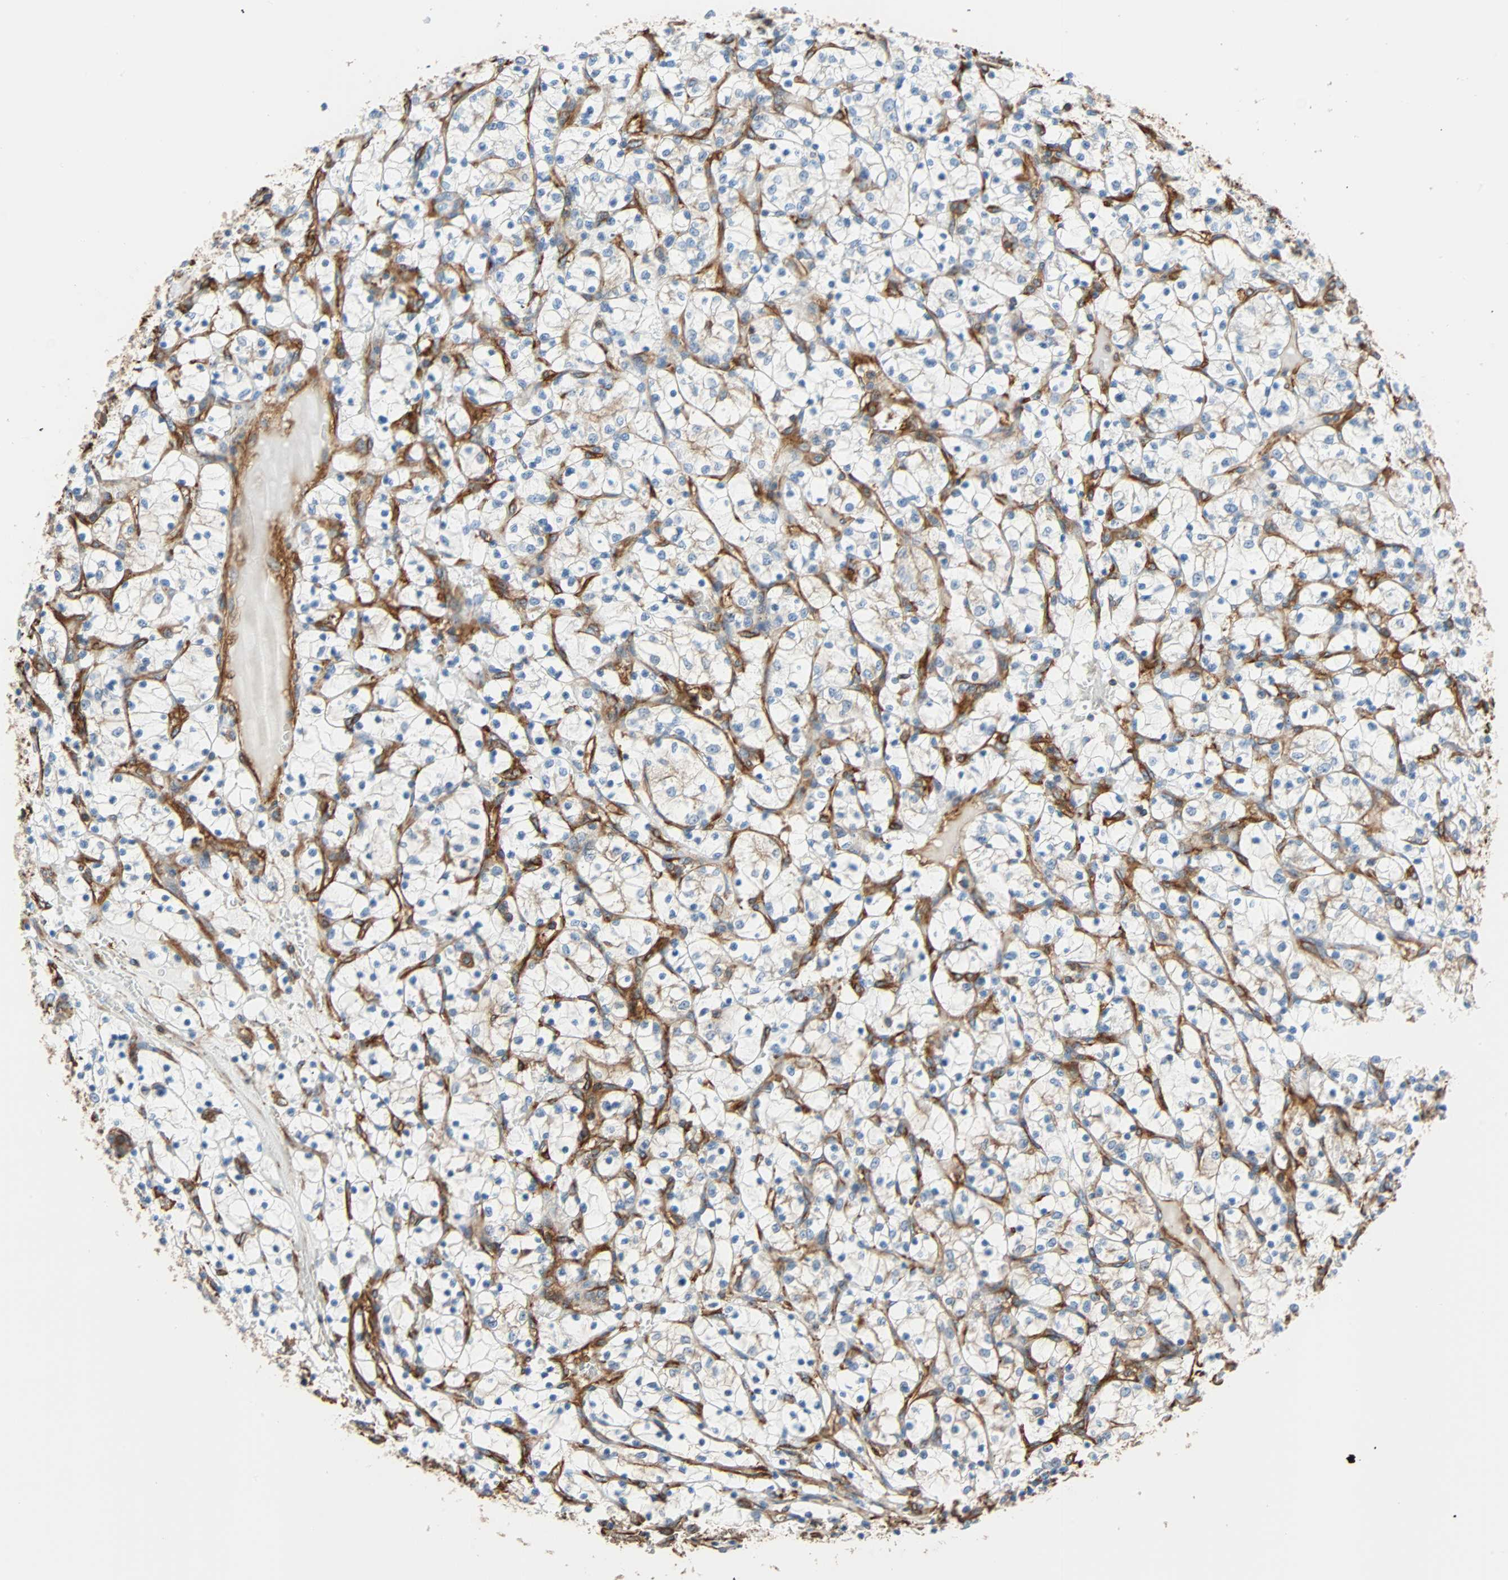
{"staining": {"intensity": "negative", "quantity": "none", "location": "none"}, "tissue": "renal cancer", "cell_type": "Tumor cells", "image_type": "cancer", "snomed": [{"axis": "morphology", "description": "Adenocarcinoma, NOS"}, {"axis": "topography", "description": "Kidney"}], "caption": "A histopathology image of adenocarcinoma (renal) stained for a protein reveals no brown staining in tumor cells.", "gene": "GALNT10", "patient": {"sex": "female", "age": 69}}